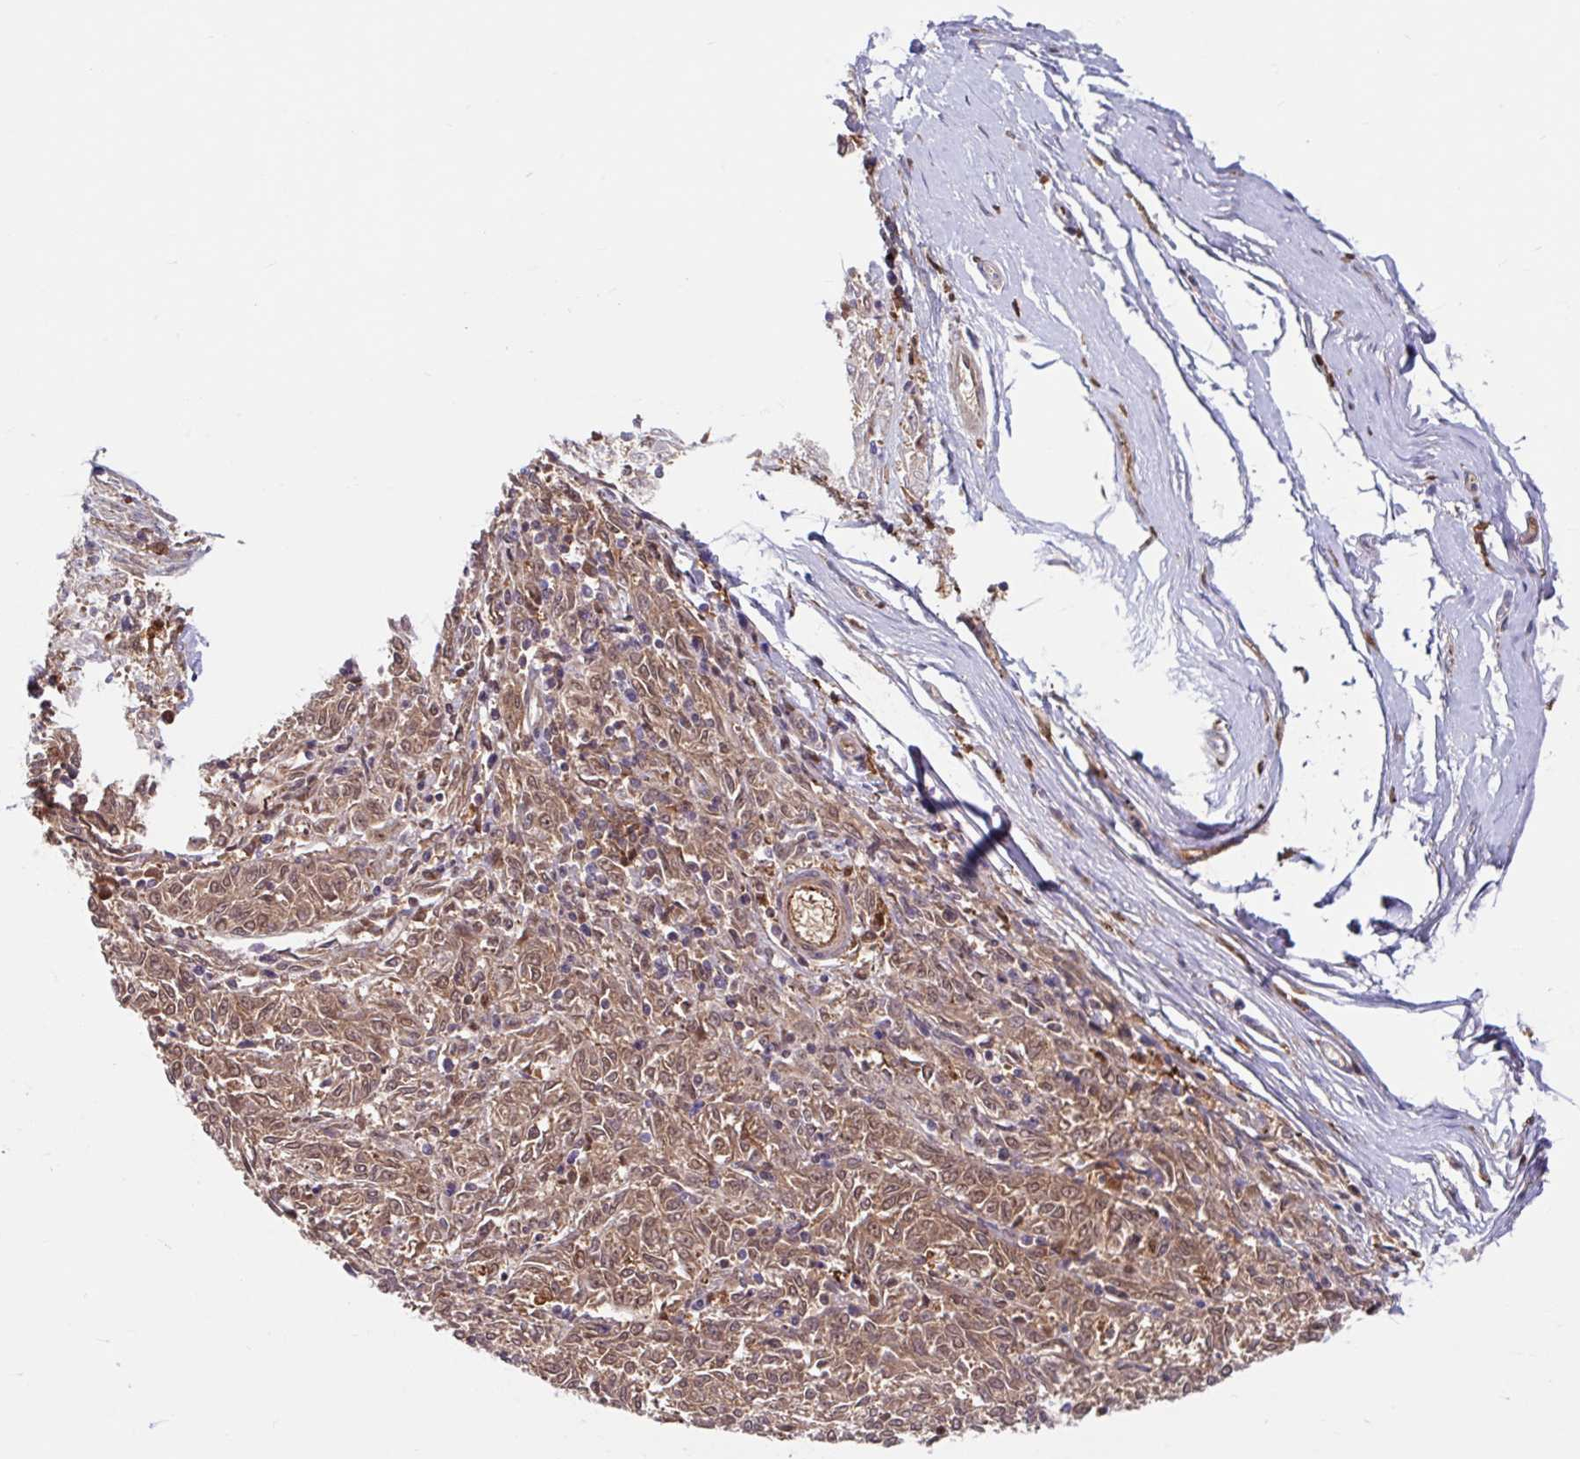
{"staining": {"intensity": "weak", "quantity": ">75%", "location": "cytoplasmic/membranous,nuclear"}, "tissue": "melanoma", "cell_type": "Tumor cells", "image_type": "cancer", "snomed": [{"axis": "morphology", "description": "Malignant melanoma, NOS"}, {"axis": "topography", "description": "Skin"}], "caption": "Malignant melanoma stained with immunohistochemistry displays weak cytoplasmic/membranous and nuclear positivity in approximately >75% of tumor cells.", "gene": "BLVRA", "patient": {"sex": "female", "age": 72}}